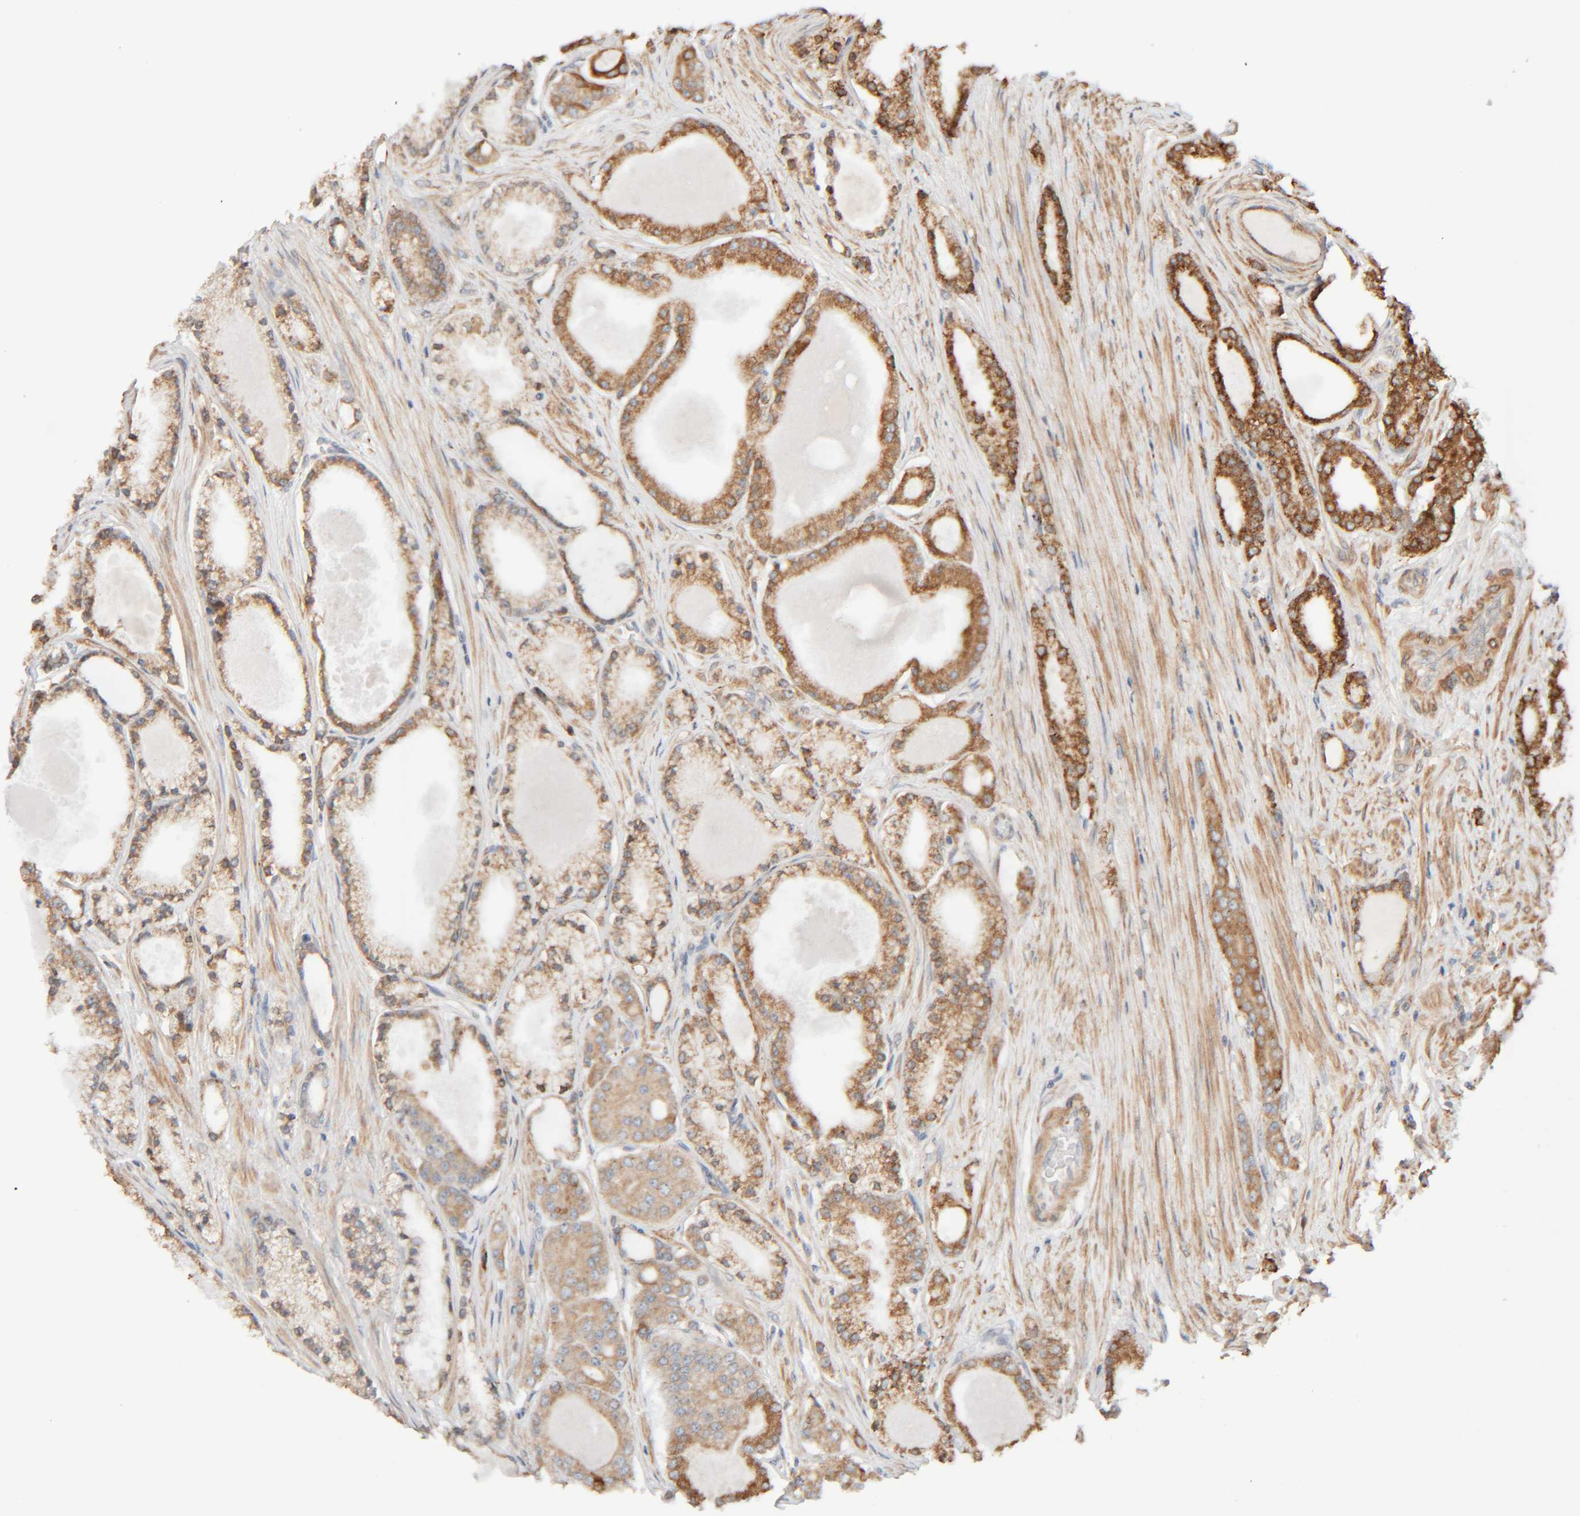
{"staining": {"intensity": "moderate", "quantity": ">75%", "location": "cytoplasmic/membranous"}, "tissue": "prostate cancer", "cell_type": "Tumor cells", "image_type": "cancer", "snomed": [{"axis": "morphology", "description": "Adenocarcinoma, High grade"}, {"axis": "topography", "description": "Prostate"}], "caption": "IHC image of human prostate cancer stained for a protein (brown), which reveals medium levels of moderate cytoplasmic/membranous expression in about >75% of tumor cells.", "gene": "INTS1", "patient": {"sex": "male", "age": 71}}